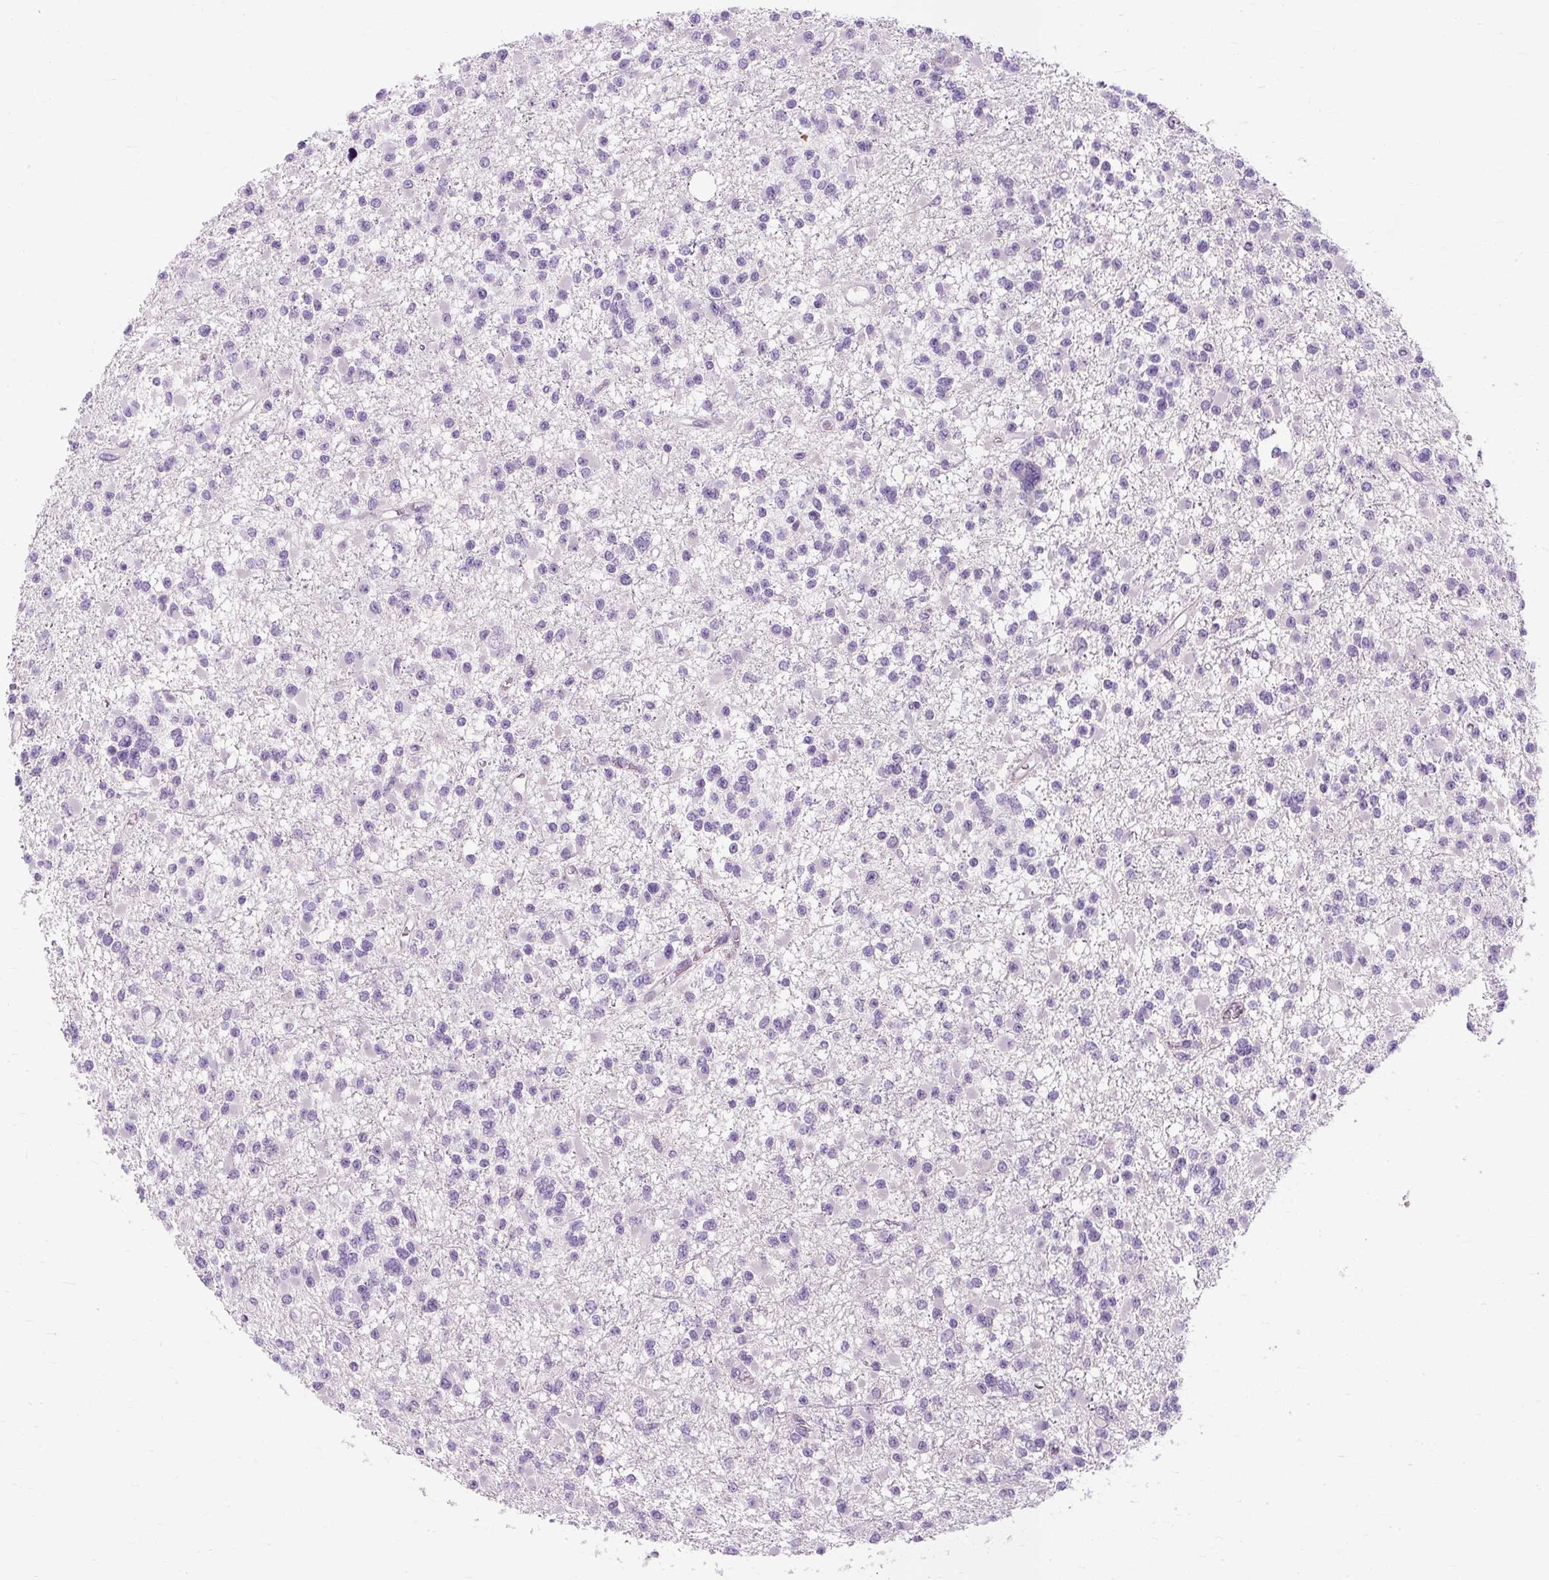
{"staining": {"intensity": "negative", "quantity": "none", "location": "none"}, "tissue": "glioma", "cell_type": "Tumor cells", "image_type": "cancer", "snomed": [{"axis": "morphology", "description": "Glioma, malignant, Low grade"}, {"axis": "topography", "description": "Brain"}], "caption": "A micrograph of malignant low-grade glioma stained for a protein reveals no brown staining in tumor cells.", "gene": "RYBP", "patient": {"sex": "female", "age": 22}}